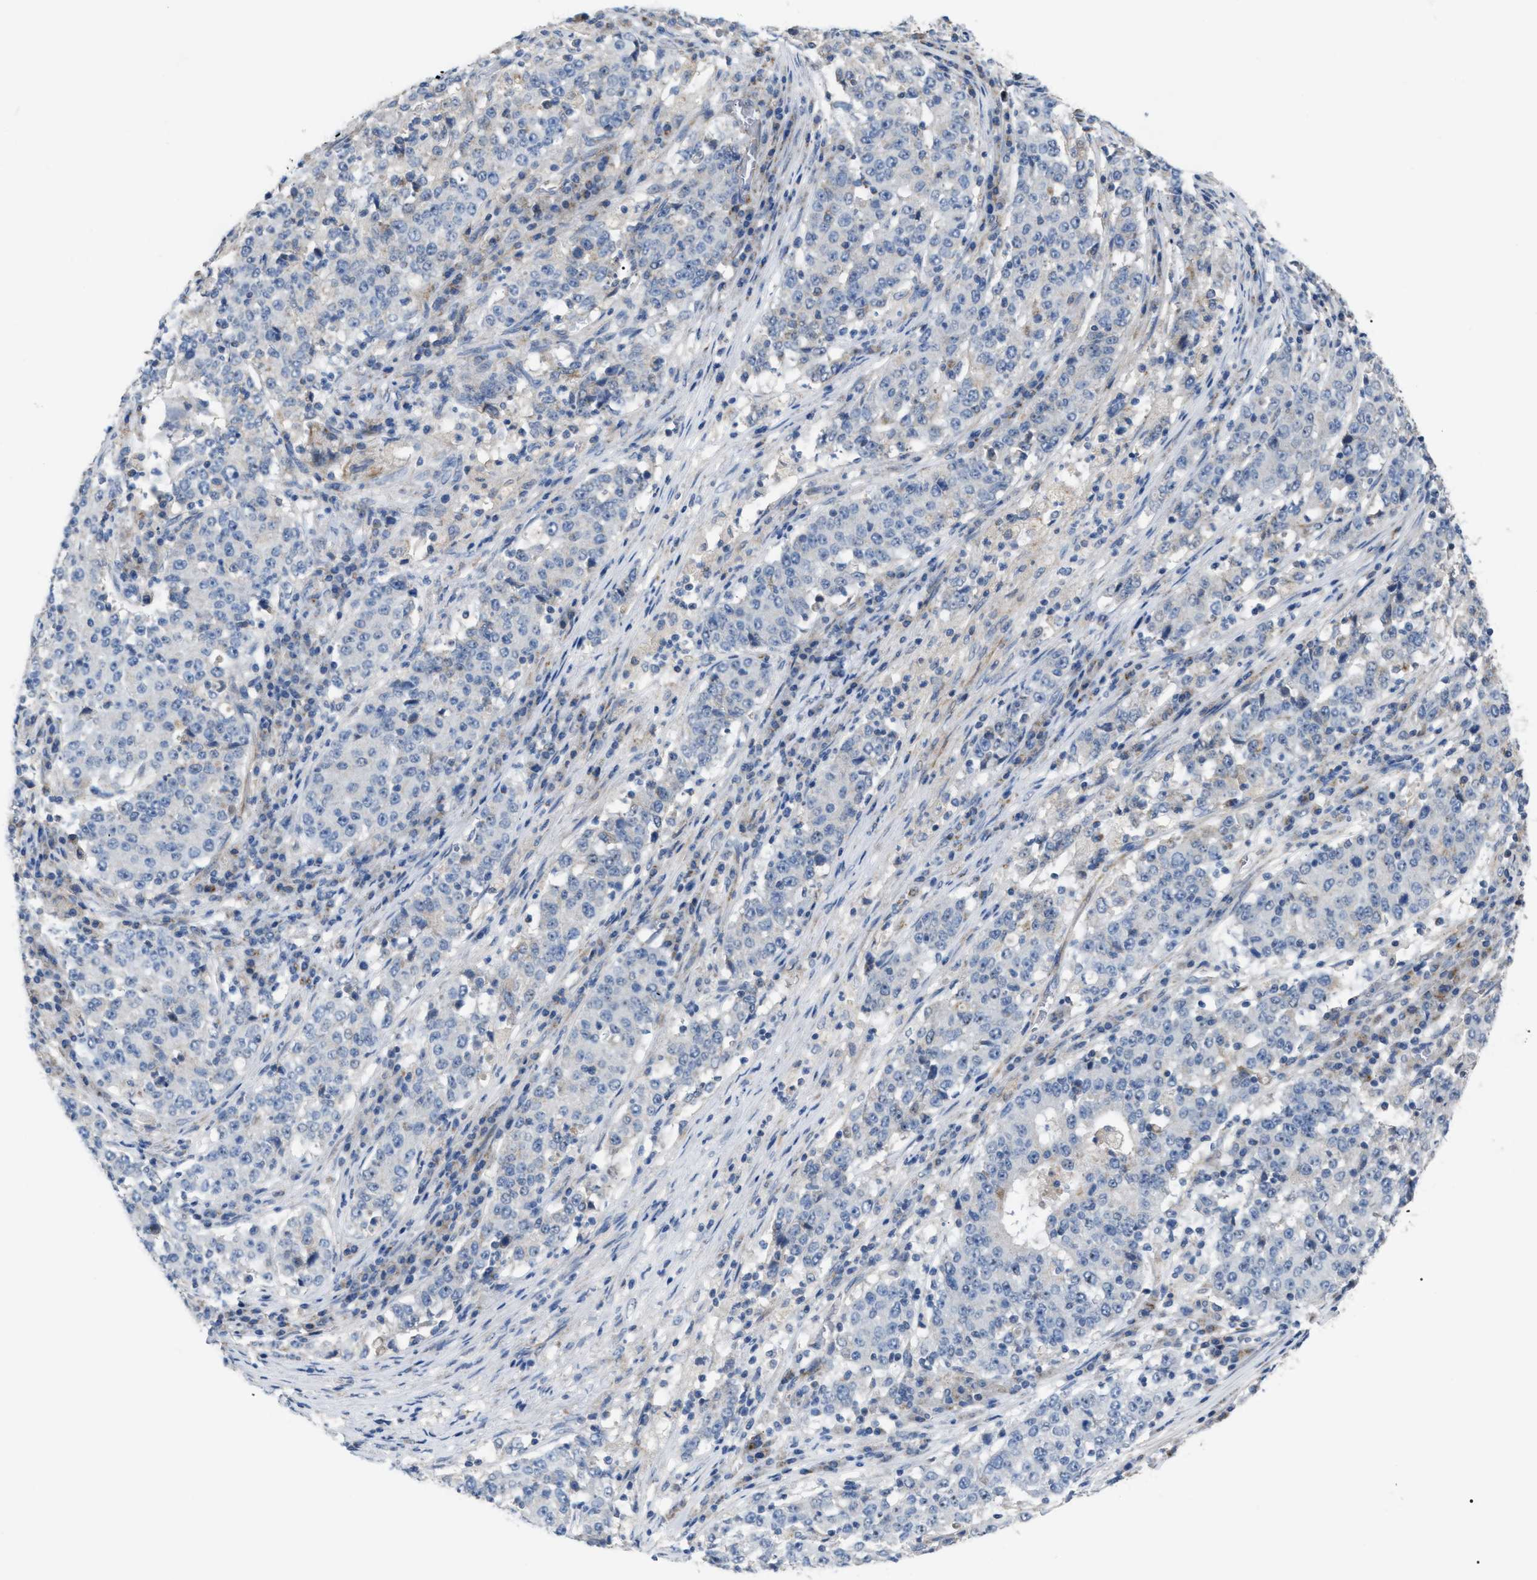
{"staining": {"intensity": "negative", "quantity": "none", "location": "none"}, "tissue": "stomach cancer", "cell_type": "Tumor cells", "image_type": "cancer", "snomed": [{"axis": "morphology", "description": "Adenocarcinoma, NOS"}, {"axis": "topography", "description": "Stomach"}], "caption": "An image of human stomach cancer (adenocarcinoma) is negative for staining in tumor cells.", "gene": "DHX58", "patient": {"sex": "male", "age": 59}}